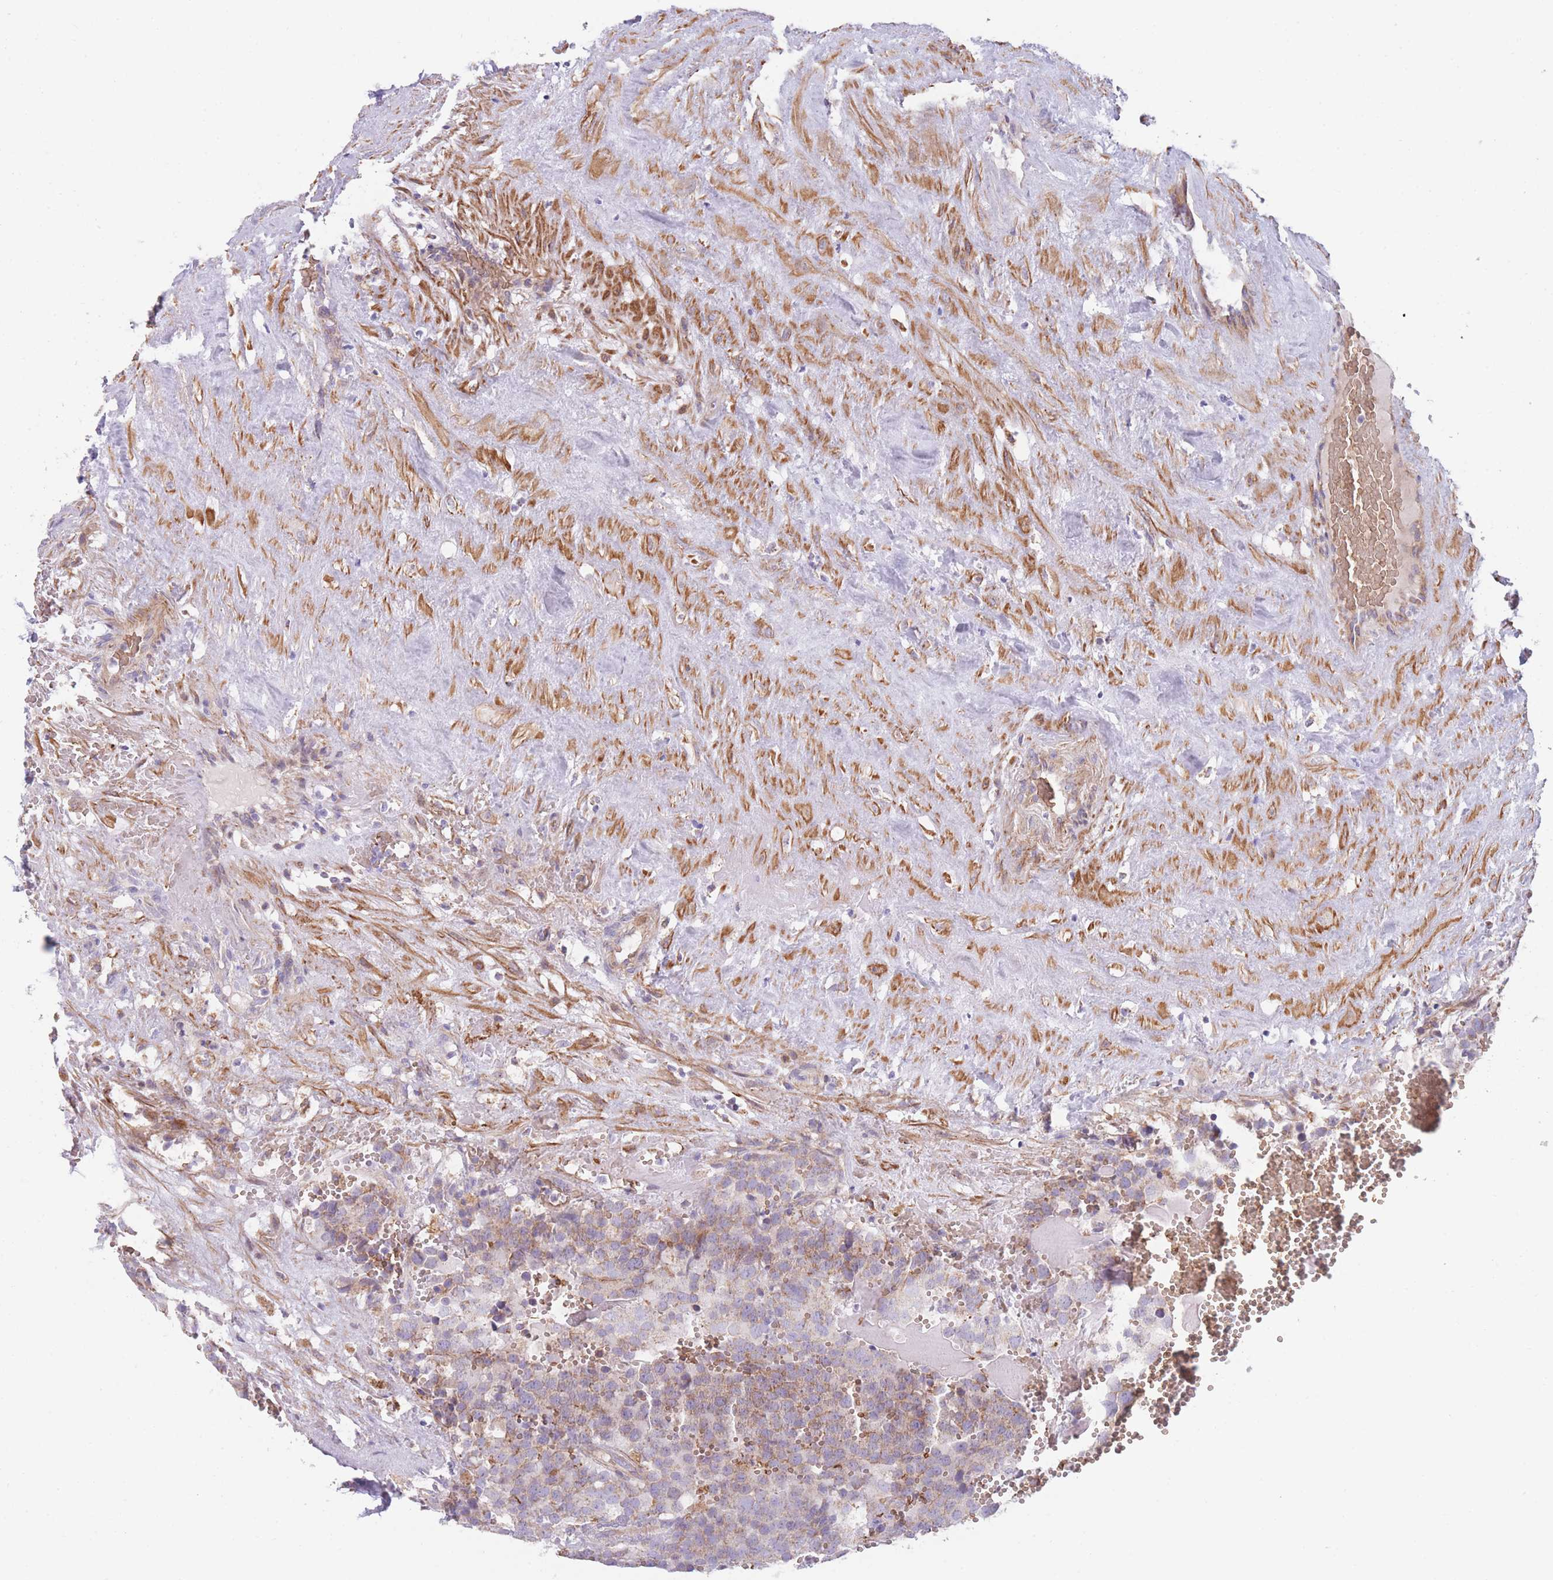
{"staining": {"intensity": "weak", "quantity": "25%-75%", "location": "cytoplasmic/membranous"}, "tissue": "testis cancer", "cell_type": "Tumor cells", "image_type": "cancer", "snomed": [{"axis": "morphology", "description": "Seminoma, NOS"}, {"axis": "topography", "description": "Testis"}], "caption": "This histopathology image shows seminoma (testis) stained with immunohistochemistry (IHC) to label a protein in brown. The cytoplasmic/membranous of tumor cells show weak positivity for the protein. Nuclei are counter-stained blue.", "gene": "SMPD4", "patient": {"sex": "male", "age": 71}}